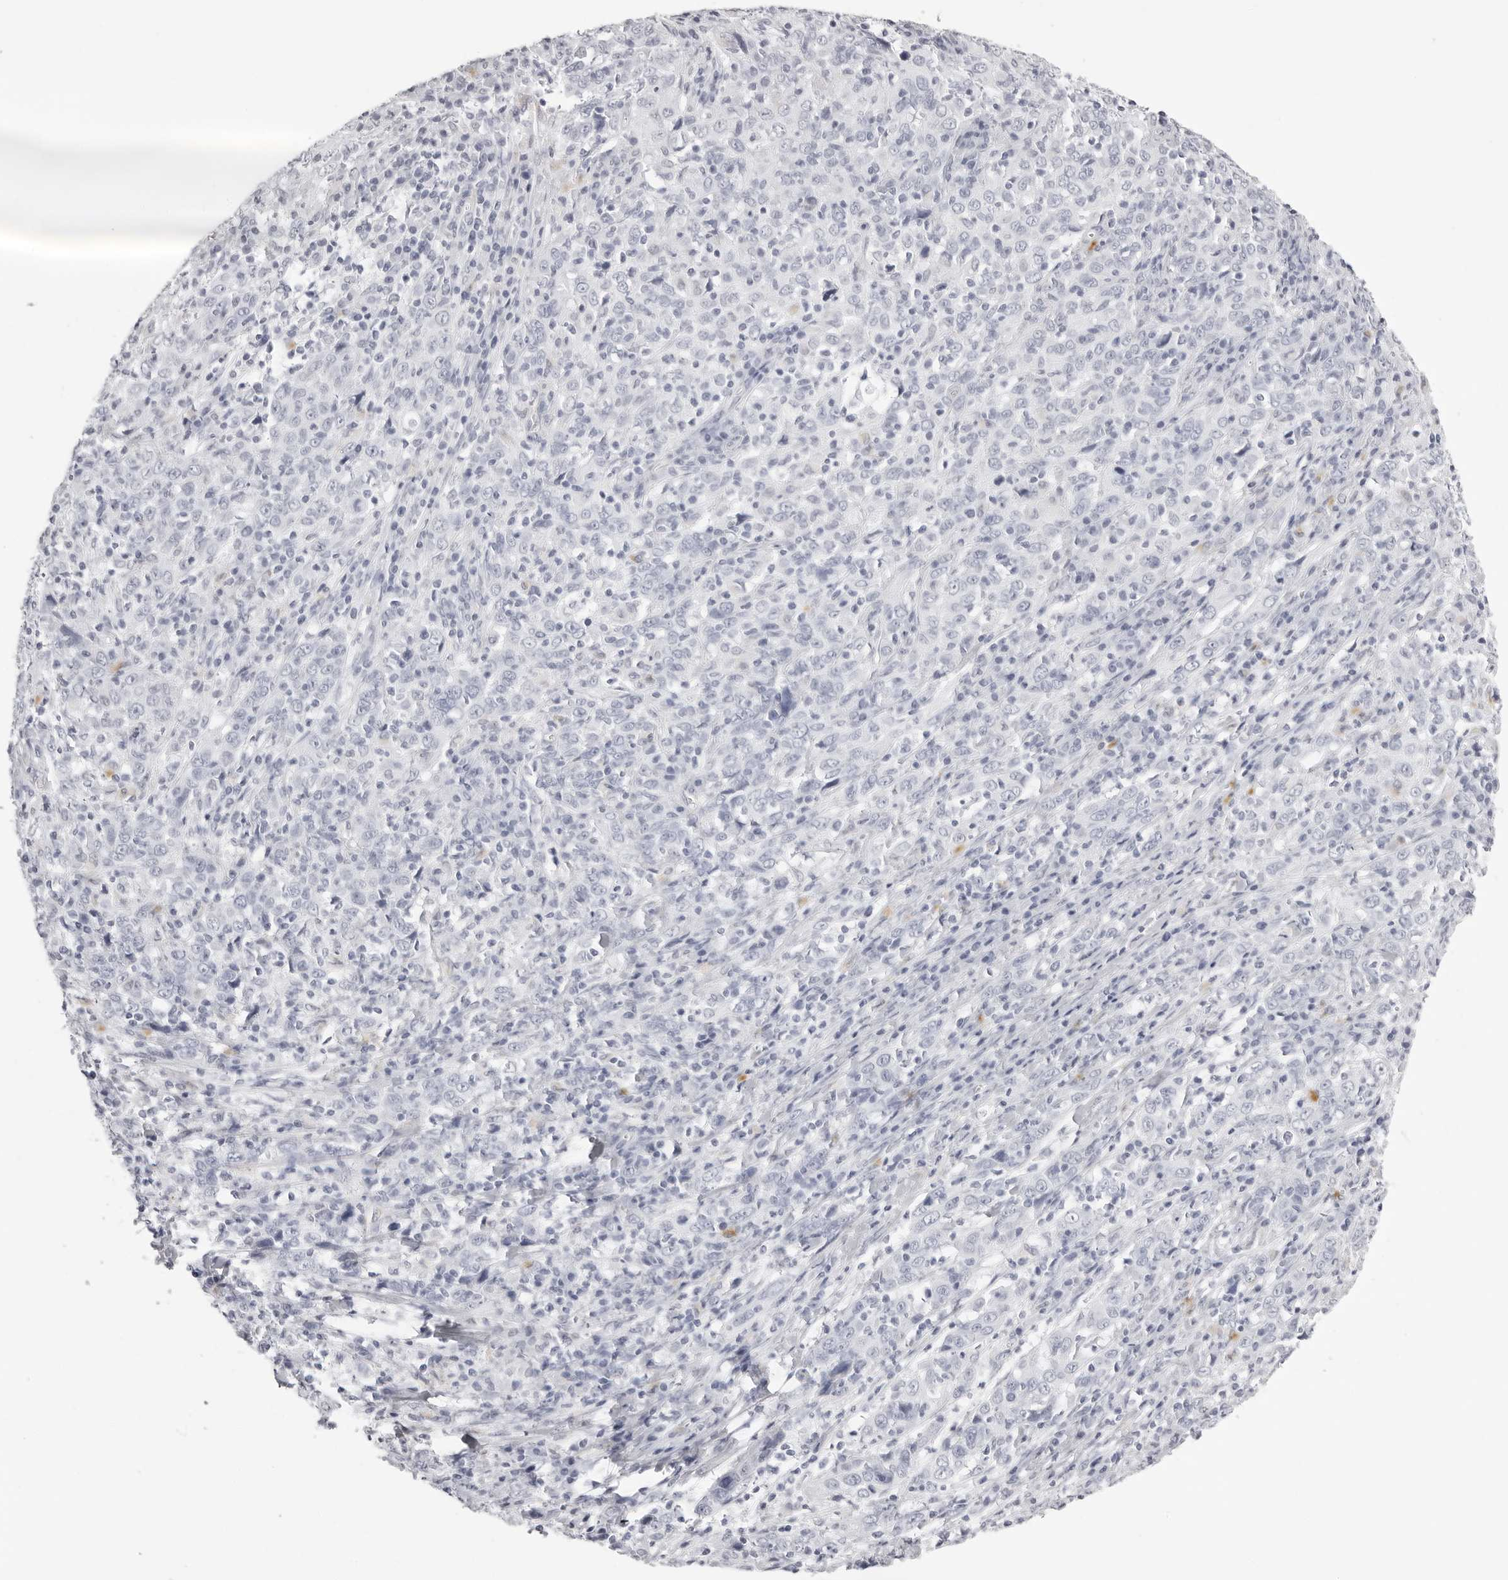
{"staining": {"intensity": "negative", "quantity": "none", "location": "none"}, "tissue": "cervical cancer", "cell_type": "Tumor cells", "image_type": "cancer", "snomed": [{"axis": "morphology", "description": "Squamous cell carcinoma, NOS"}, {"axis": "topography", "description": "Cervix"}], "caption": "IHC micrograph of neoplastic tissue: squamous cell carcinoma (cervical) stained with DAB (3,3'-diaminobenzidine) displays no significant protein staining in tumor cells.", "gene": "RHO", "patient": {"sex": "female", "age": 46}}